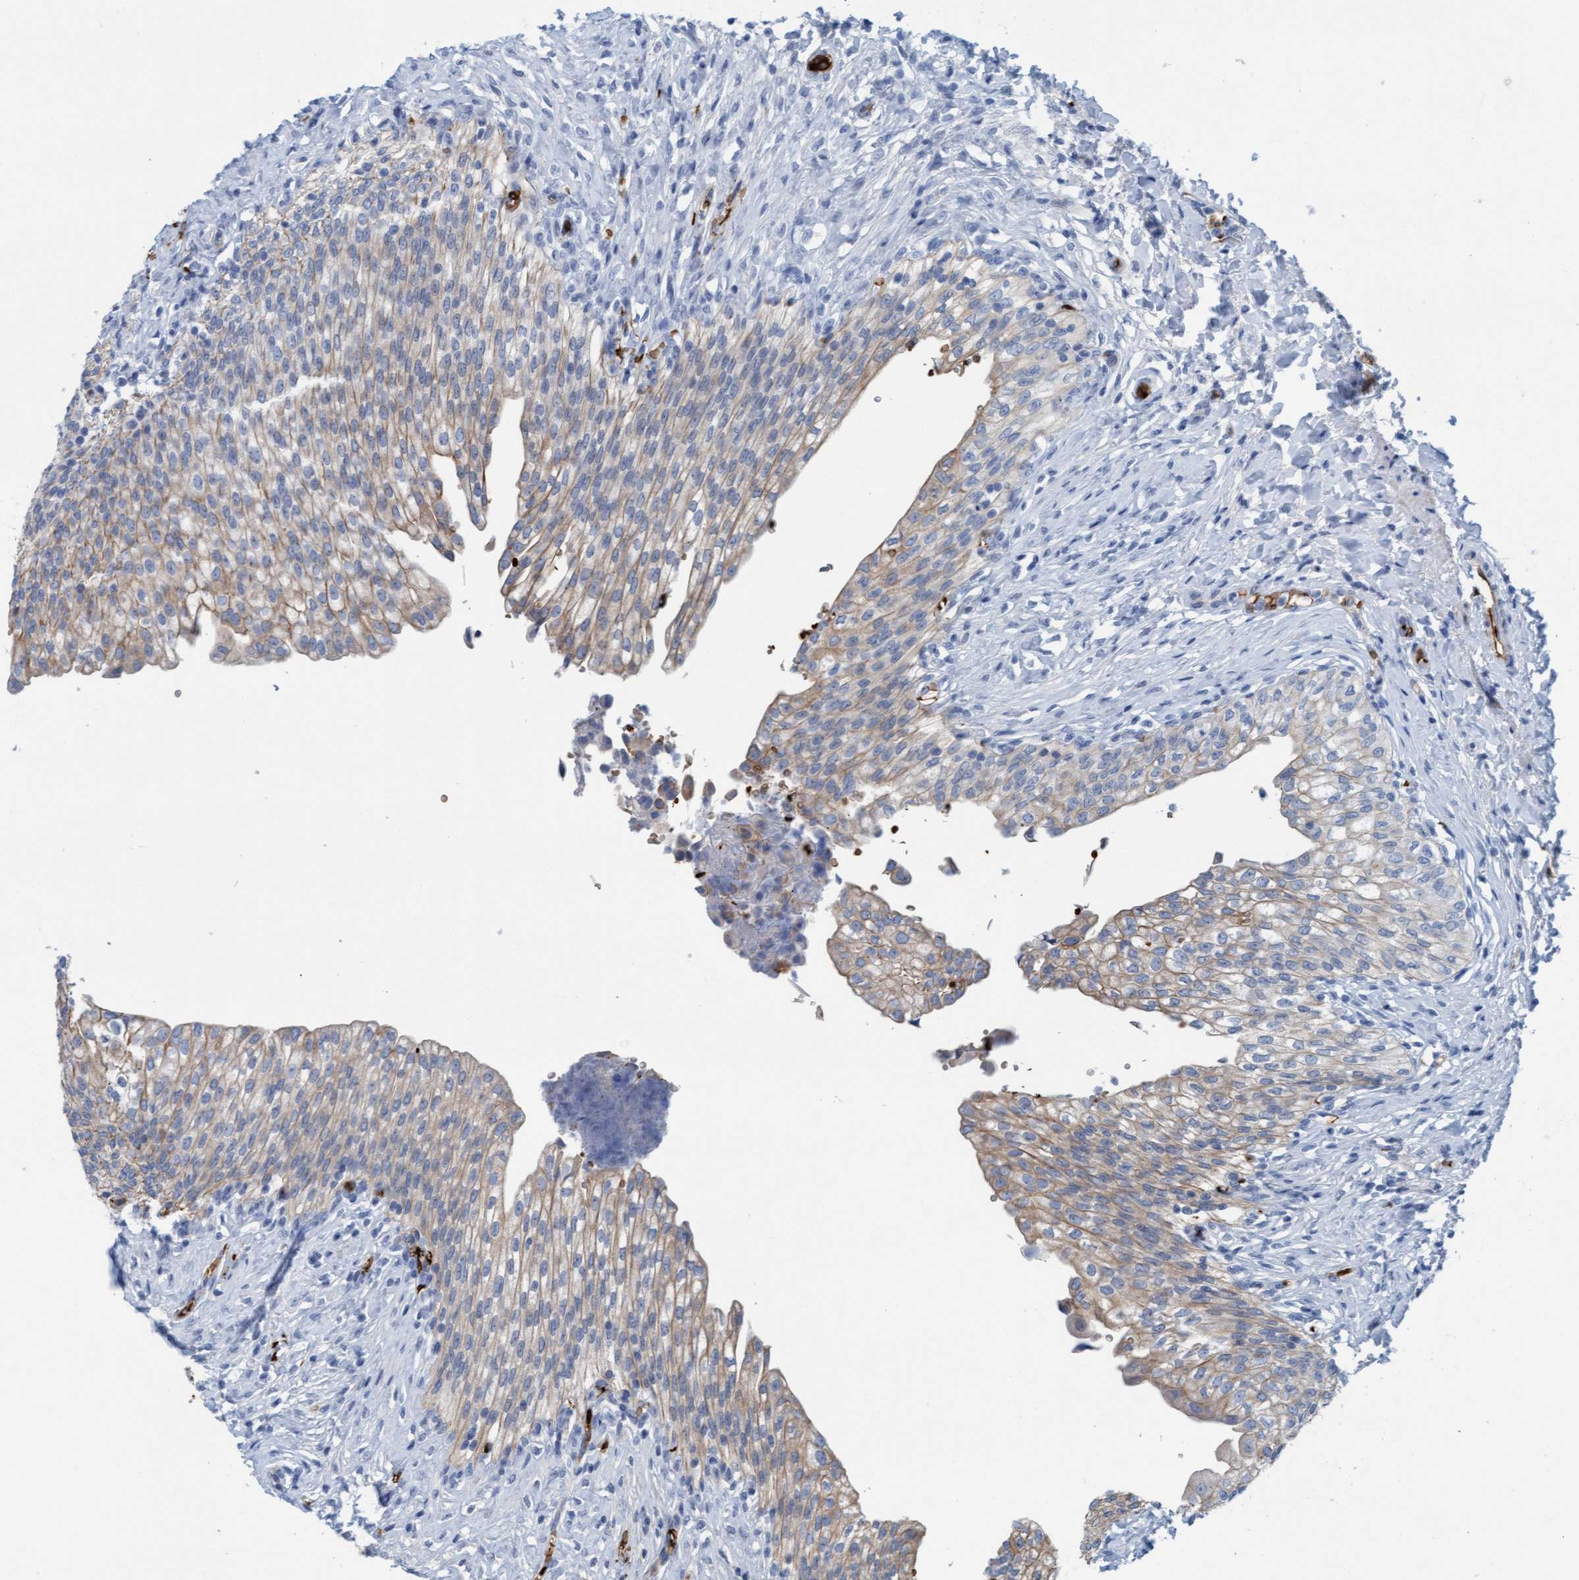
{"staining": {"intensity": "weak", "quantity": "25%-75%", "location": "cytoplasmic/membranous"}, "tissue": "urinary bladder", "cell_type": "Urothelial cells", "image_type": "normal", "snomed": [{"axis": "morphology", "description": "Urothelial carcinoma, High grade"}, {"axis": "topography", "description": "Urinary bladder"}], "caption": "The micrograph demonstrates immunohistochemical staining of normal urinary bladder. There is weak cytoplasmic/membranous staining is appreciated in approximately 25%-75% of urothelial cells. (Brightfield microscopy of DAB IHC at high magnification).", "gene": "P2RX5", "patient": {"sex": "male", "age": 46}}